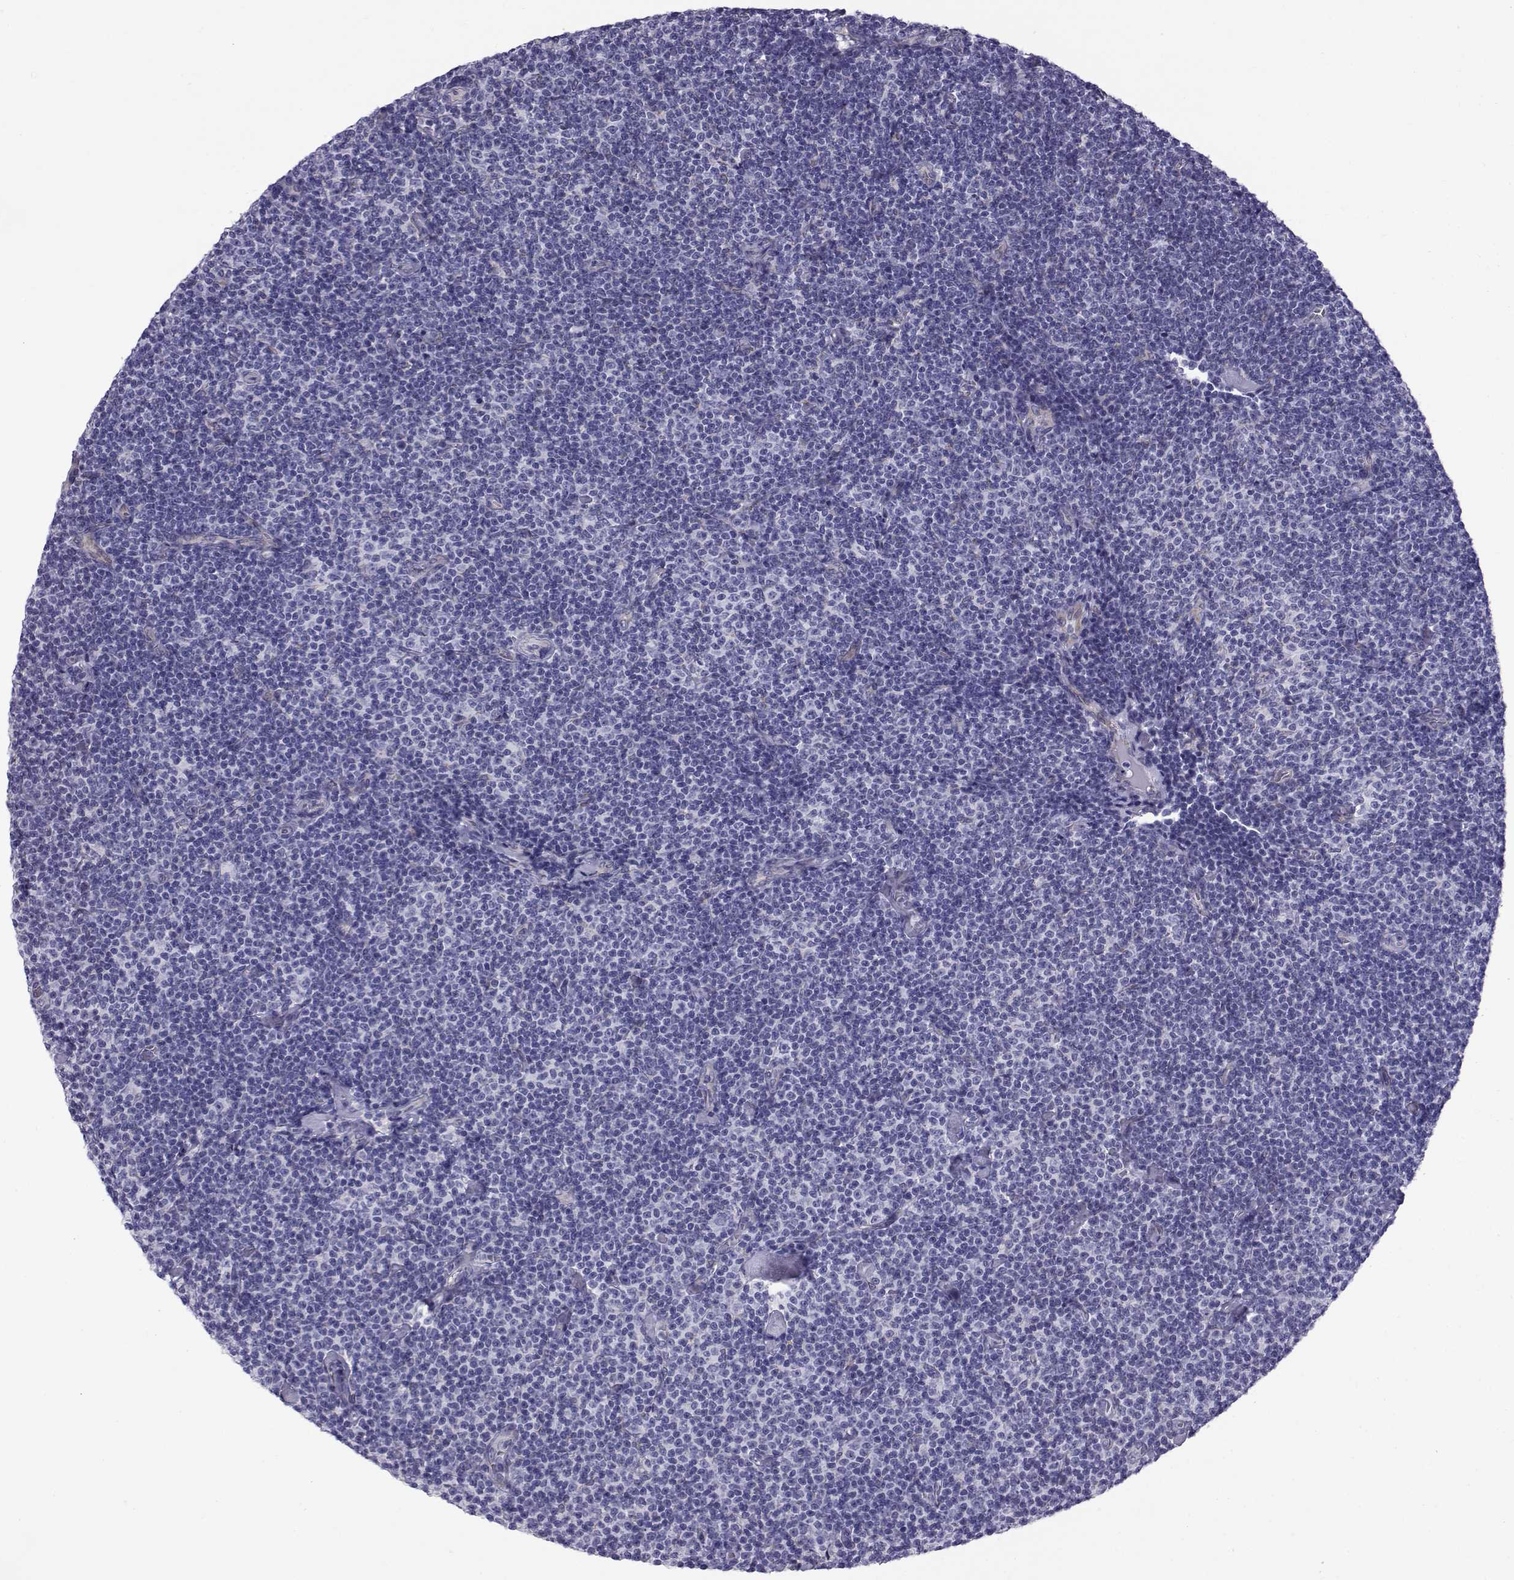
{"staining": {"intensity": "negative", "quantity": "none", "location": "none"}, "tissue": "lymphoma", "cell_type": "Tumor cells", "image_type": "cancer", "snomed": [{"axis": "morphology", "description": "Malignant lymphoma, non-Hodgkin's type, Low grade"}, {"axis": "topography", "description": "Lymph node"}], "caption": "Tumor cells show no significant protein positivity in lymphoma. (DAB (3,3'-diaminobenzidine) immunohistochemistry (IHC), high magnification).", "gene": "RNASE12", "patient": {"sex": "male", "age": 81}}